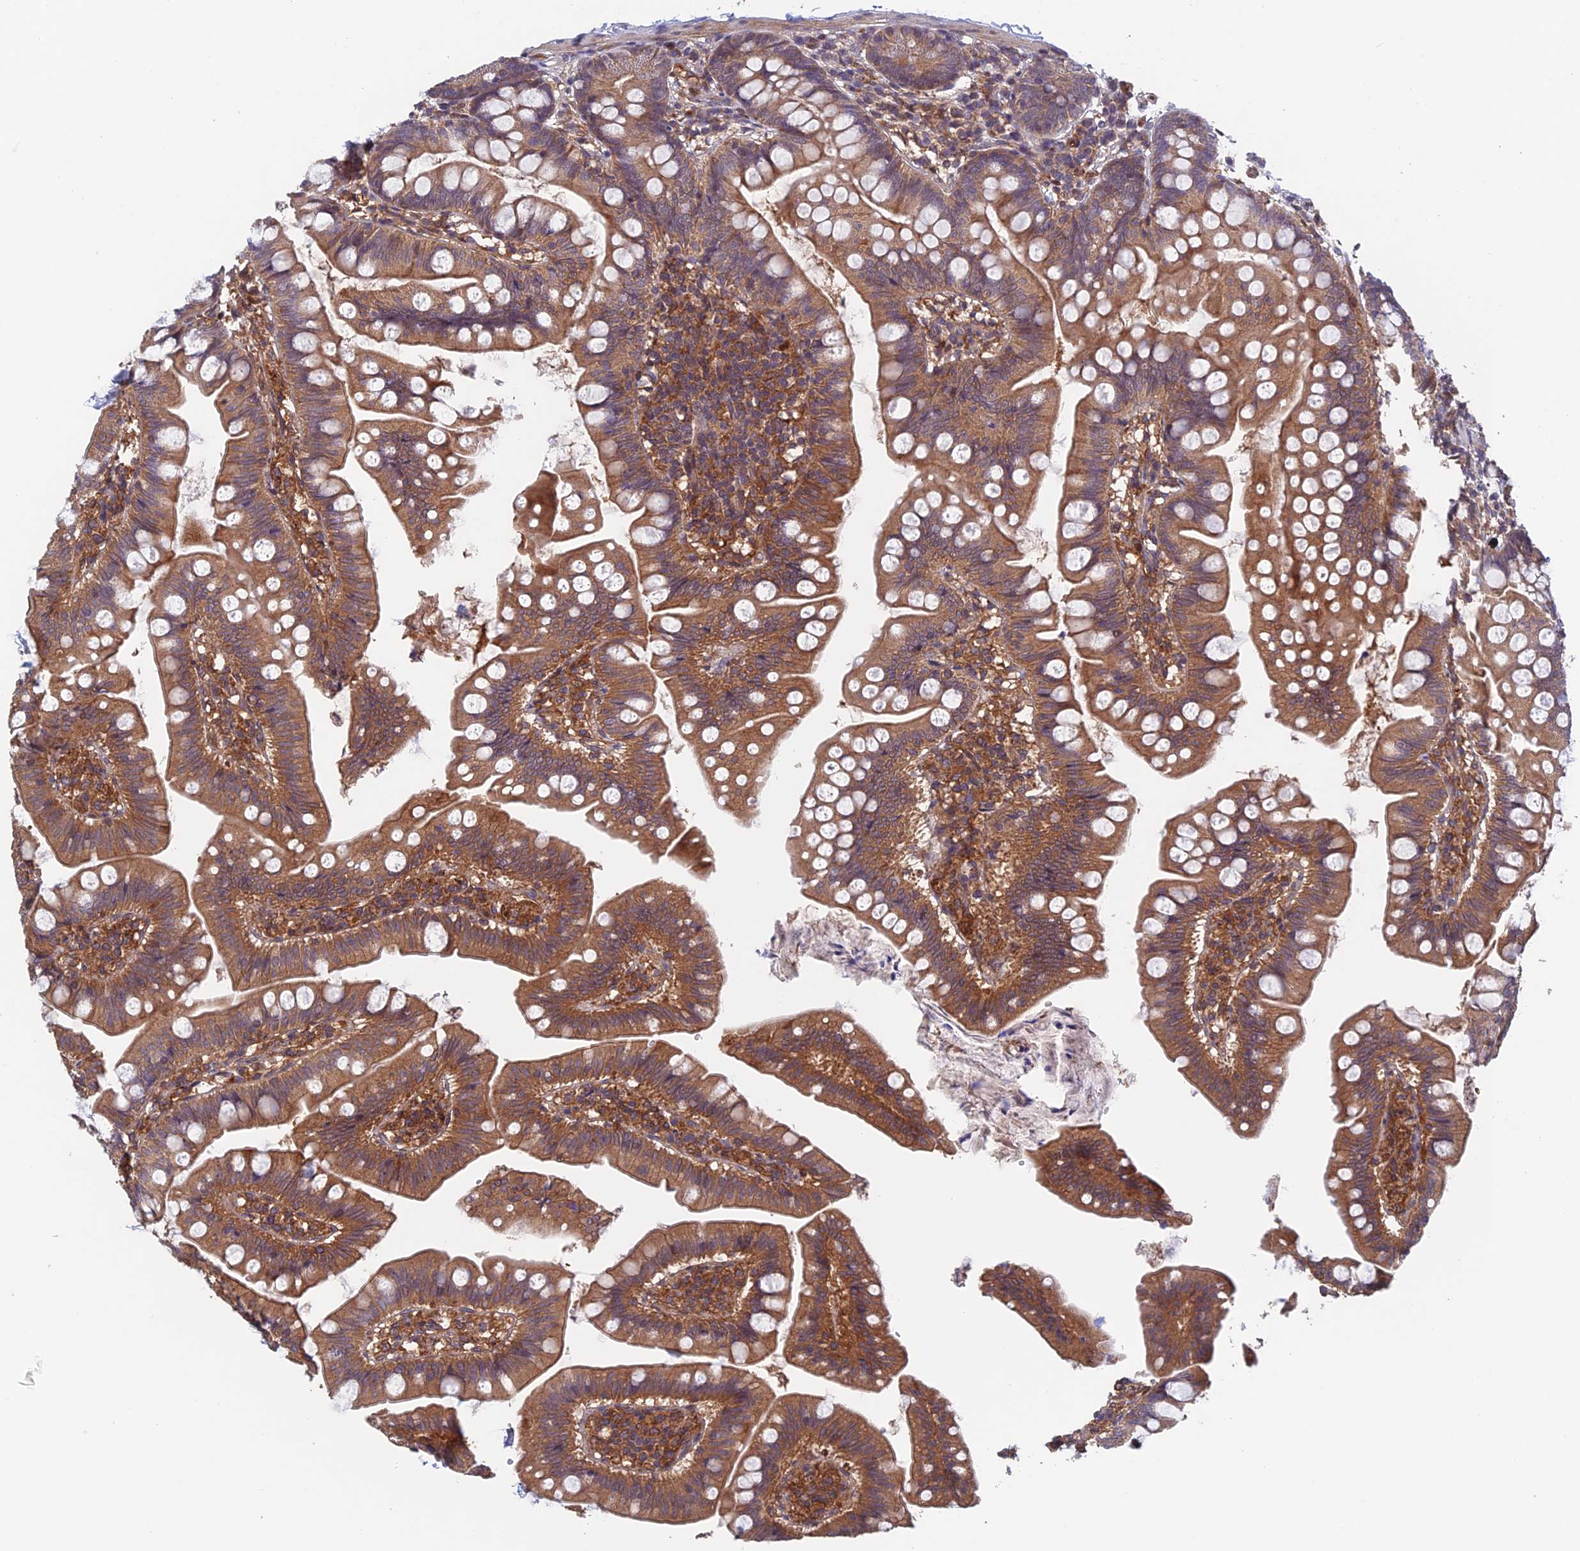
{"staining": {"intensity": "moderate", "quantity": ">75%", "location": "cytoplasmic/membranous"}, "tissue": "small intestine", "cell_type": "Glandular cells", "image_type": "normal", "snomed": [{"axis": "morphology", "description": "Normal tissue, NOS"}, {"axis": "topography", "description": "Small intestine"}], "caption": "Immunohistochemistry photomicrograph of unremarkable small intestine: human small intestine stained using IHC shows medium levels of moderate protein expression localized specifically in the cytoplasmic/membranous of glandular cells, appearing as a cytoplasmic/membranous brown color.", "gene": "NUDT16L1", "patient": {"sex": "male", "age": 7}}